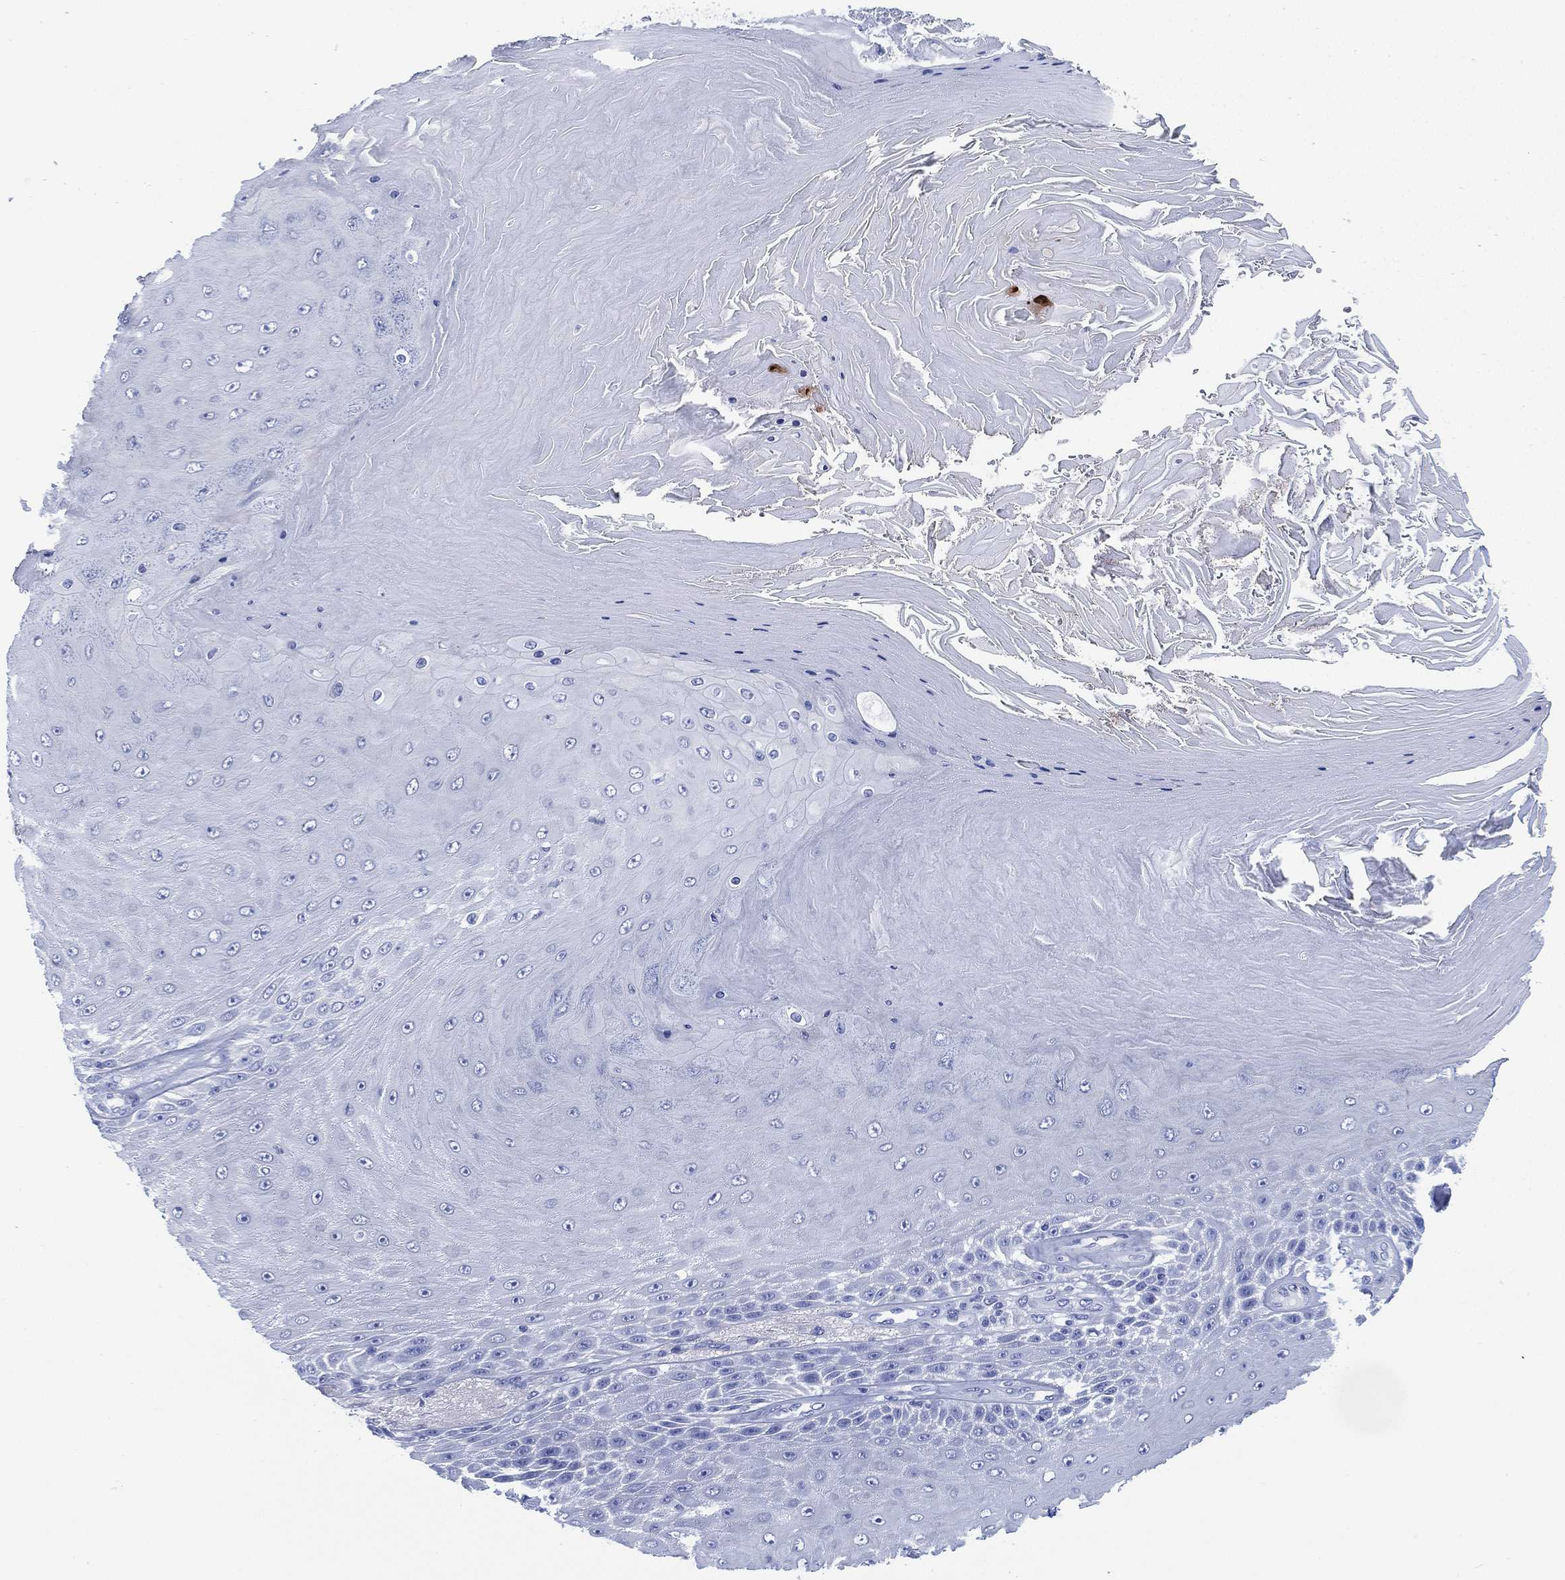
{"staining": {"intensity": "negative", "quantity": "none", "location": "none"}, "tissue": "skin cancer", "cell_type": "Tumor cells", "image_type": "cancer", "snomed": [{"axis": "morphology", "description": "Squamous cell carcinoma, NOS"}, {"axis": "topography", "description": "Skin"}], "caption": "IHC micrograph of skin cancer (squamous cell carcinoma) stained for a protein (brown), which shows no staining in tumor cells. The staining is performed using DAB (3,3'-diaminobenzidine) brown chromogen with nuclei counter-stained in using hematoxylin.", "gene": "SLC9C2", "patient": {"sex": "male", "age": 62}}